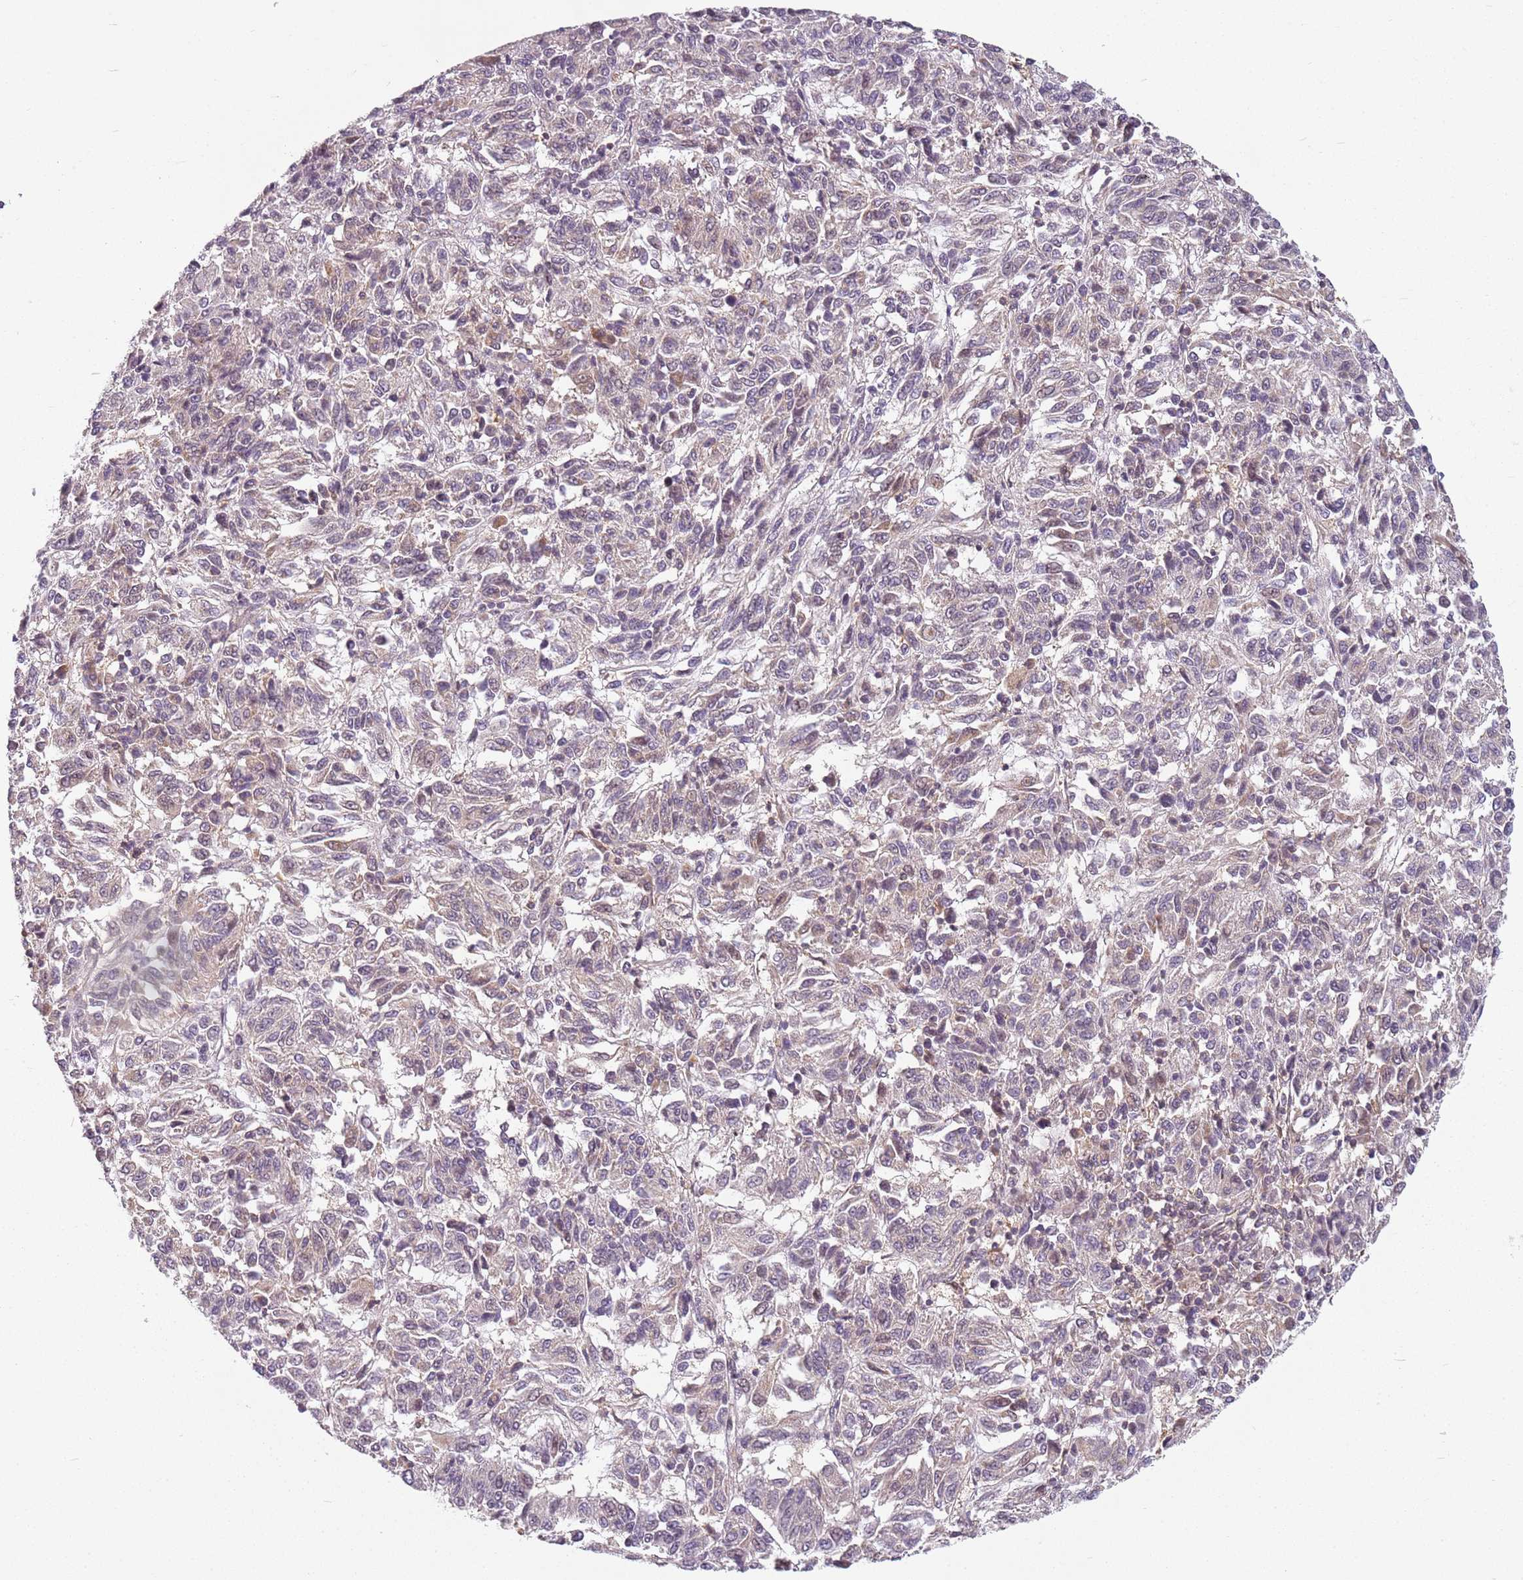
{"staining": {"intensity": "negative", "quantity": "none", "location": "none"}, "tissue": "melanoma", "cell_type": "Tumor cells", "image_type": "cancer", "snomed": [{"axis": "morphology", "description": "Malignant melanoma, Metastatic site"}, {"axis": "topography", "description": "Lung"}], "caption": "A high-resolution photomicrograph shows IHC staining of melanoma, which demonstrates no significant positivity in tumor cells.", "gene": "DEFB116", "patient": {"sex": "male", "age": 64}}